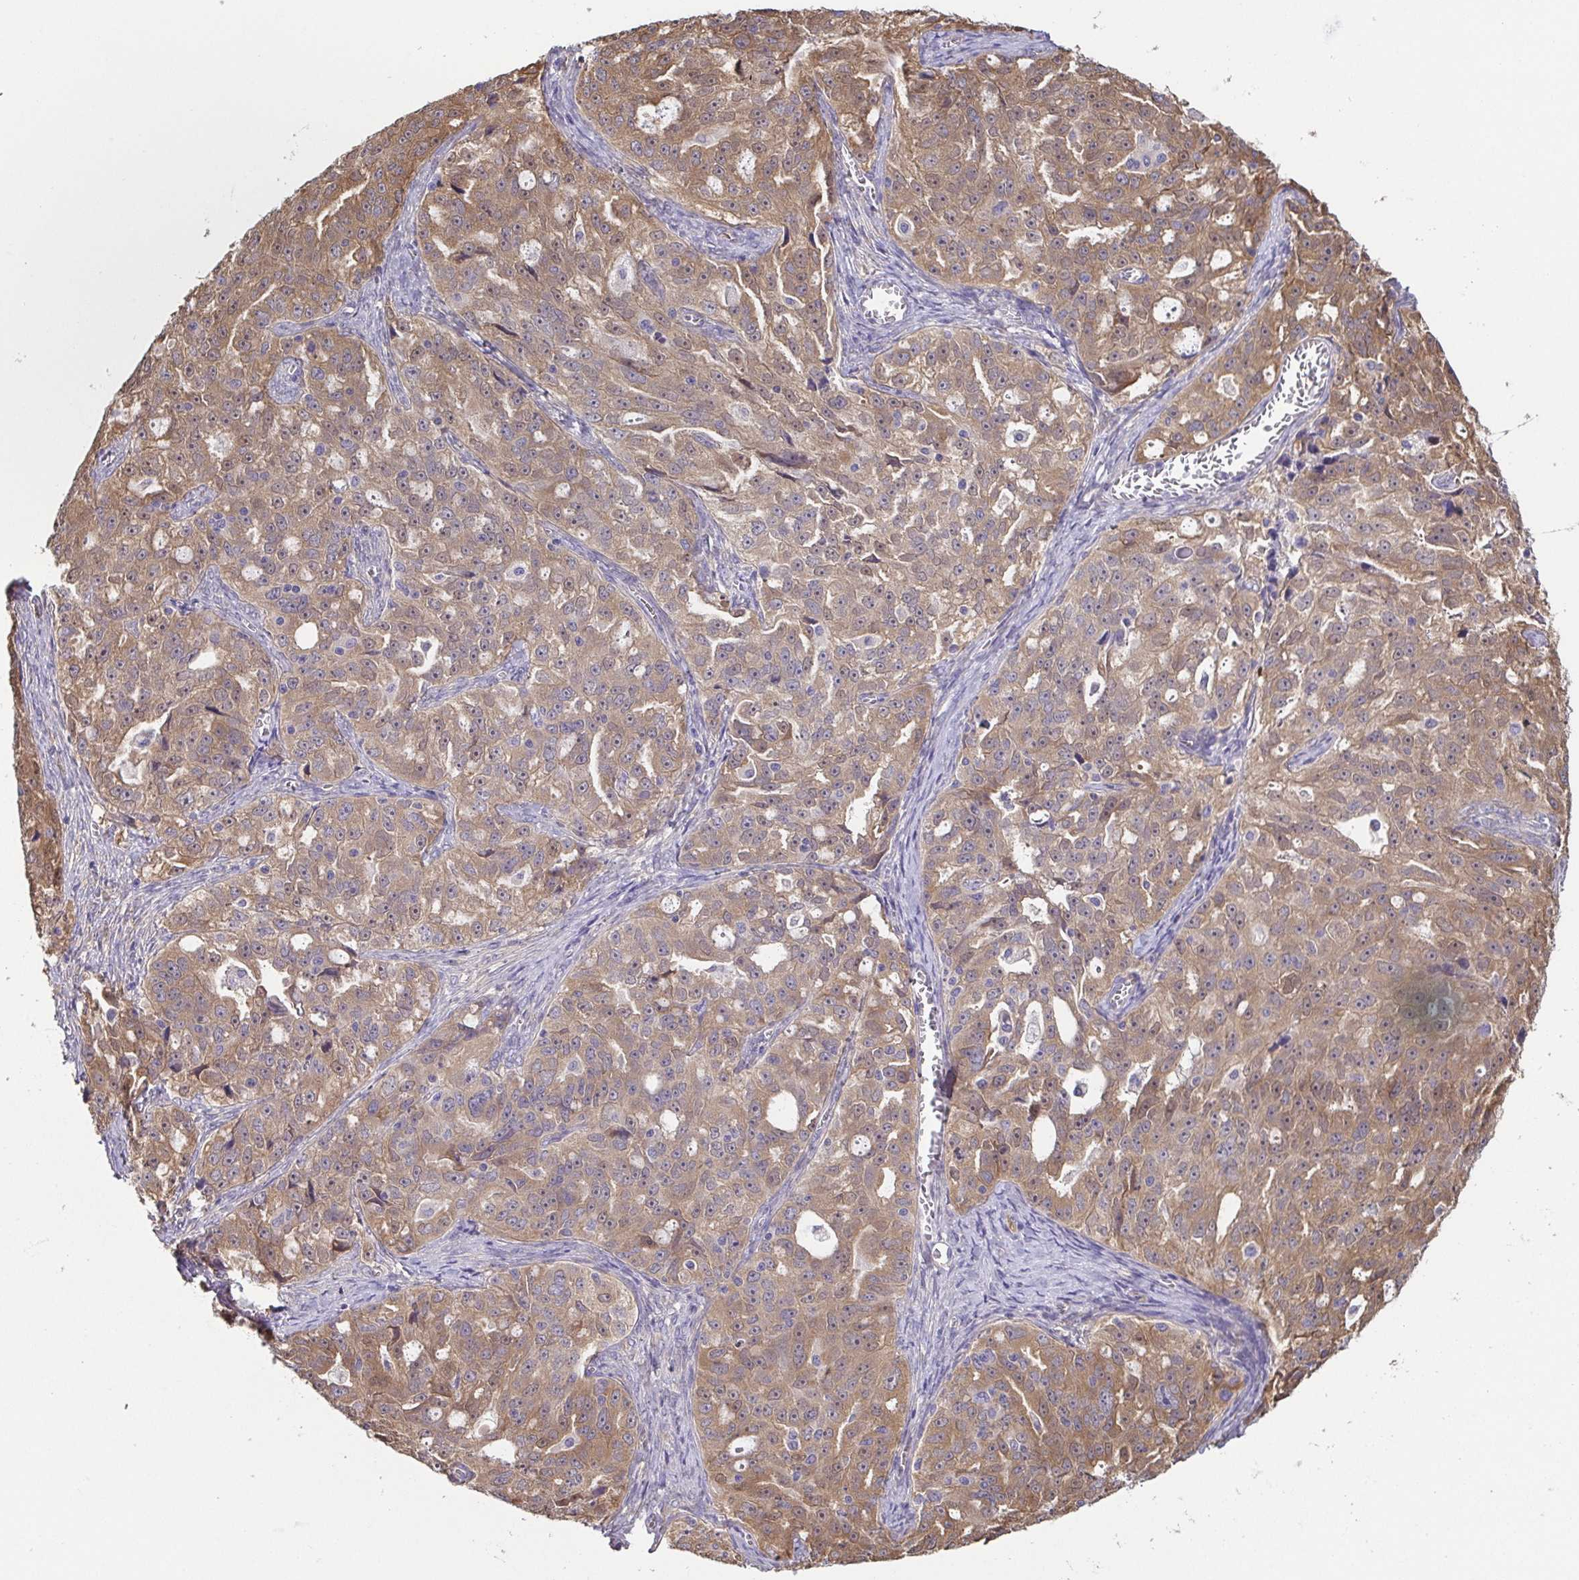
{"staining": {"intensity": "weak", "quantity": ">75%", "location": "cytoplasmic/membranous"}, "tissue": "ovarian cancer", "cell_type": "Tumor cells", "image_type": "cancer", "snomed": [{"axis": "morphology", "description": "Cystadenocarcinoma, serous, NOS"}, {"axis": "topography", "description": "Ovary"}], "caption": "Ovarian cancer (serous cystadenocarcinoma) was stained to show a protein in brown. There is low levels of weak cytoplasmic/membranous expression in about >75% of tumor cells.", "gene": "EIF3D", "patient": {"sex": "female", "age": 51}}